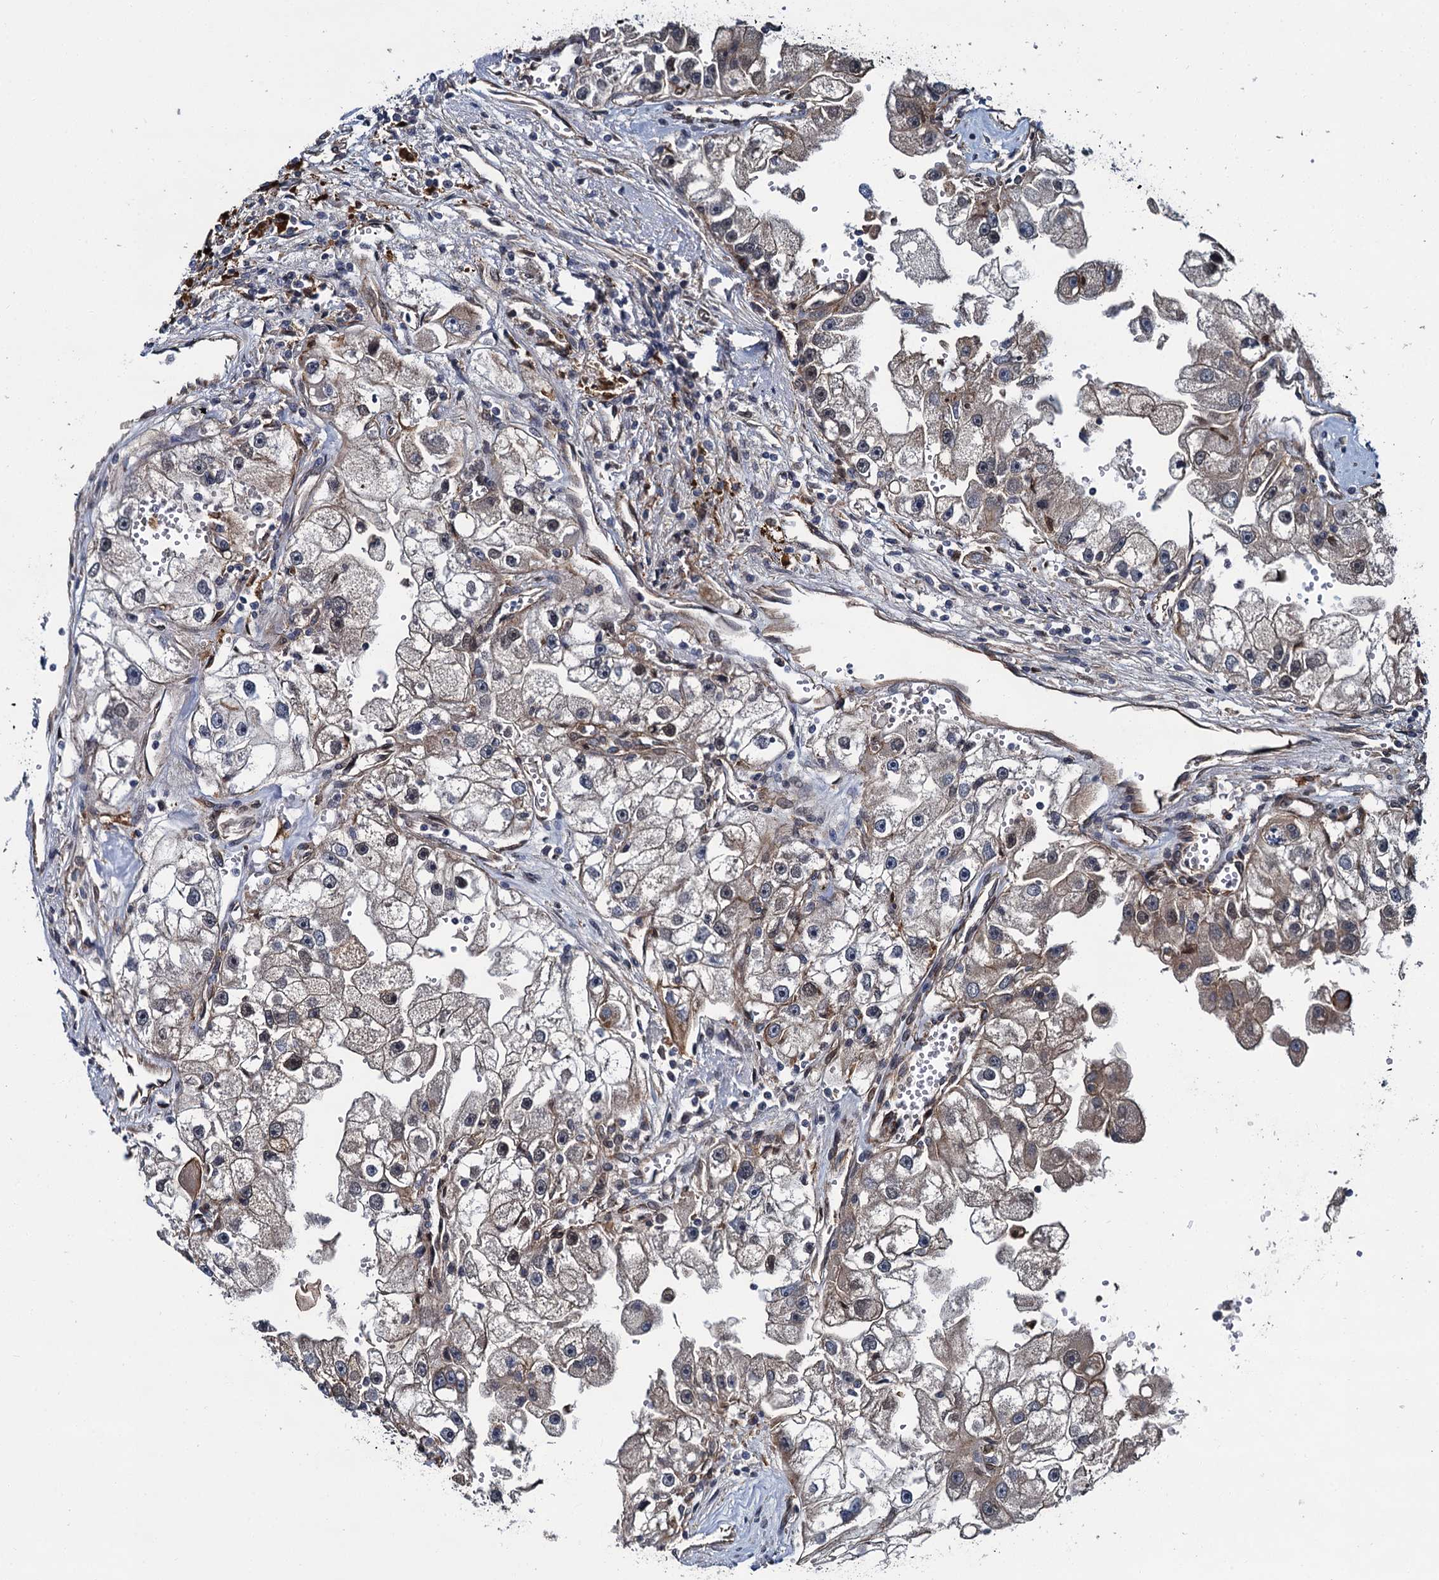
{"staining": {"intensity": "weak", "quantity": "25%-75%", "location": "cytoplasmic/membranous"}, "tissue": "renal cancer", "cell_type": "Tumor cells", "image_type": "cancer", "snomed": [{"axis": "morphology", "description": "Adenocarcinoma, NOS"}, {"axis": "topography", "description": "Kidney"}], "caption": "Adenocarcinoma (renal) stained with a brown dye exhibits weak cytoplasmic/membranous positive expression in about 25%-75% of tumor cells.", "gene": "ZFYVE19", "patient": {"sex": "male", "age": 63}}